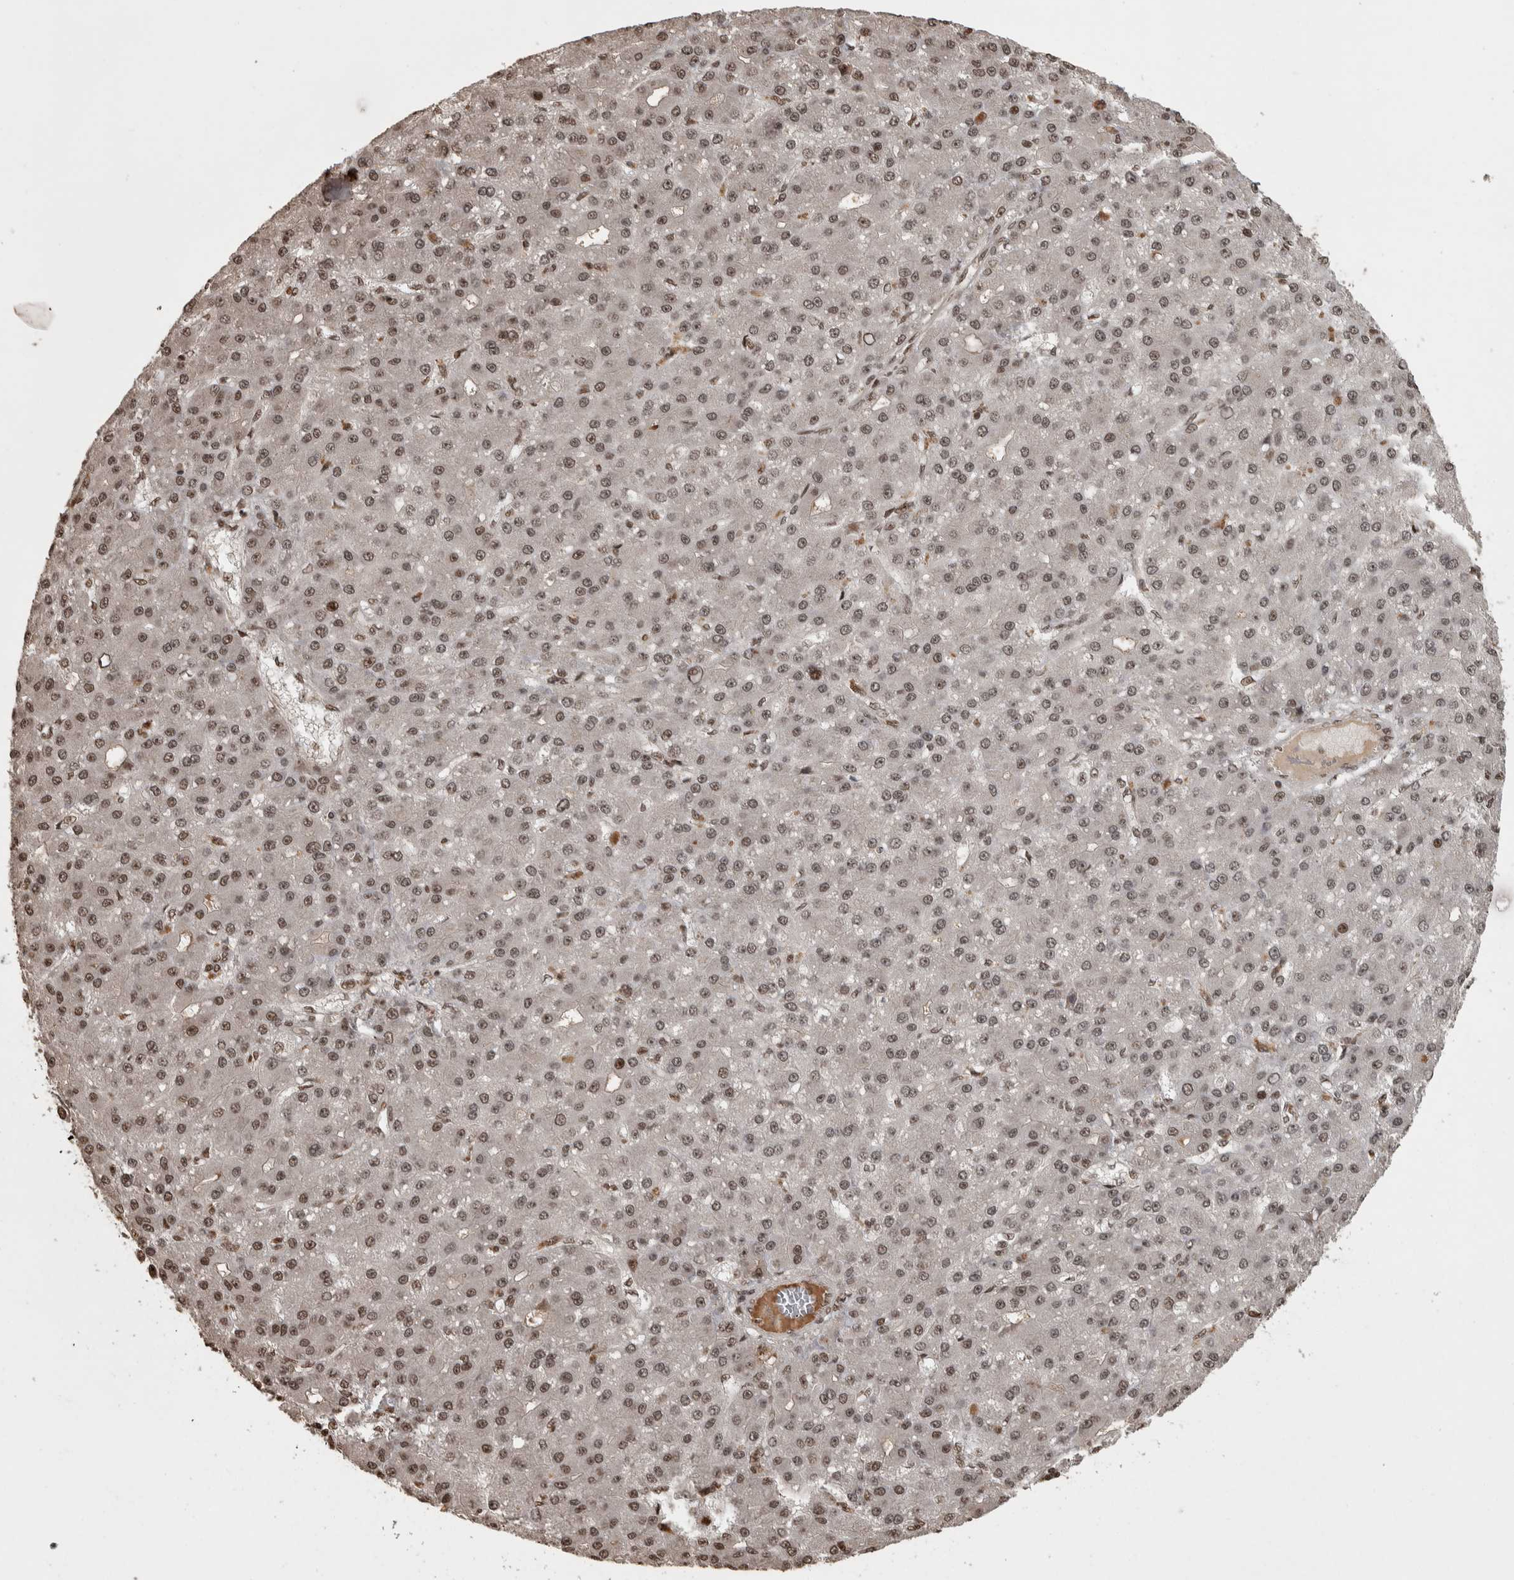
{"staining": {"intensity": "moderate", "quantity": ">75%", "location": "nuclear"}, "tissue": "liver cancer", "cell_type": "Tumor cells", "image_type": "cancer", "snomed": [{"axis": "morphology", "description": "Carcinoma, Hepatocellular, NOS"}, {"axis": "topography", "description": "Liver"}], "caption": "A medium amount of moderate nuclear positivity is present in approximately >75% of tumor cells in hepatocellular carcinoma (liver) tissue. (DAB = brown stain, brightfield microscopy at high magnification).", "gene": "ZFHX4", "patient": {"sex": "male", "age": 67}}